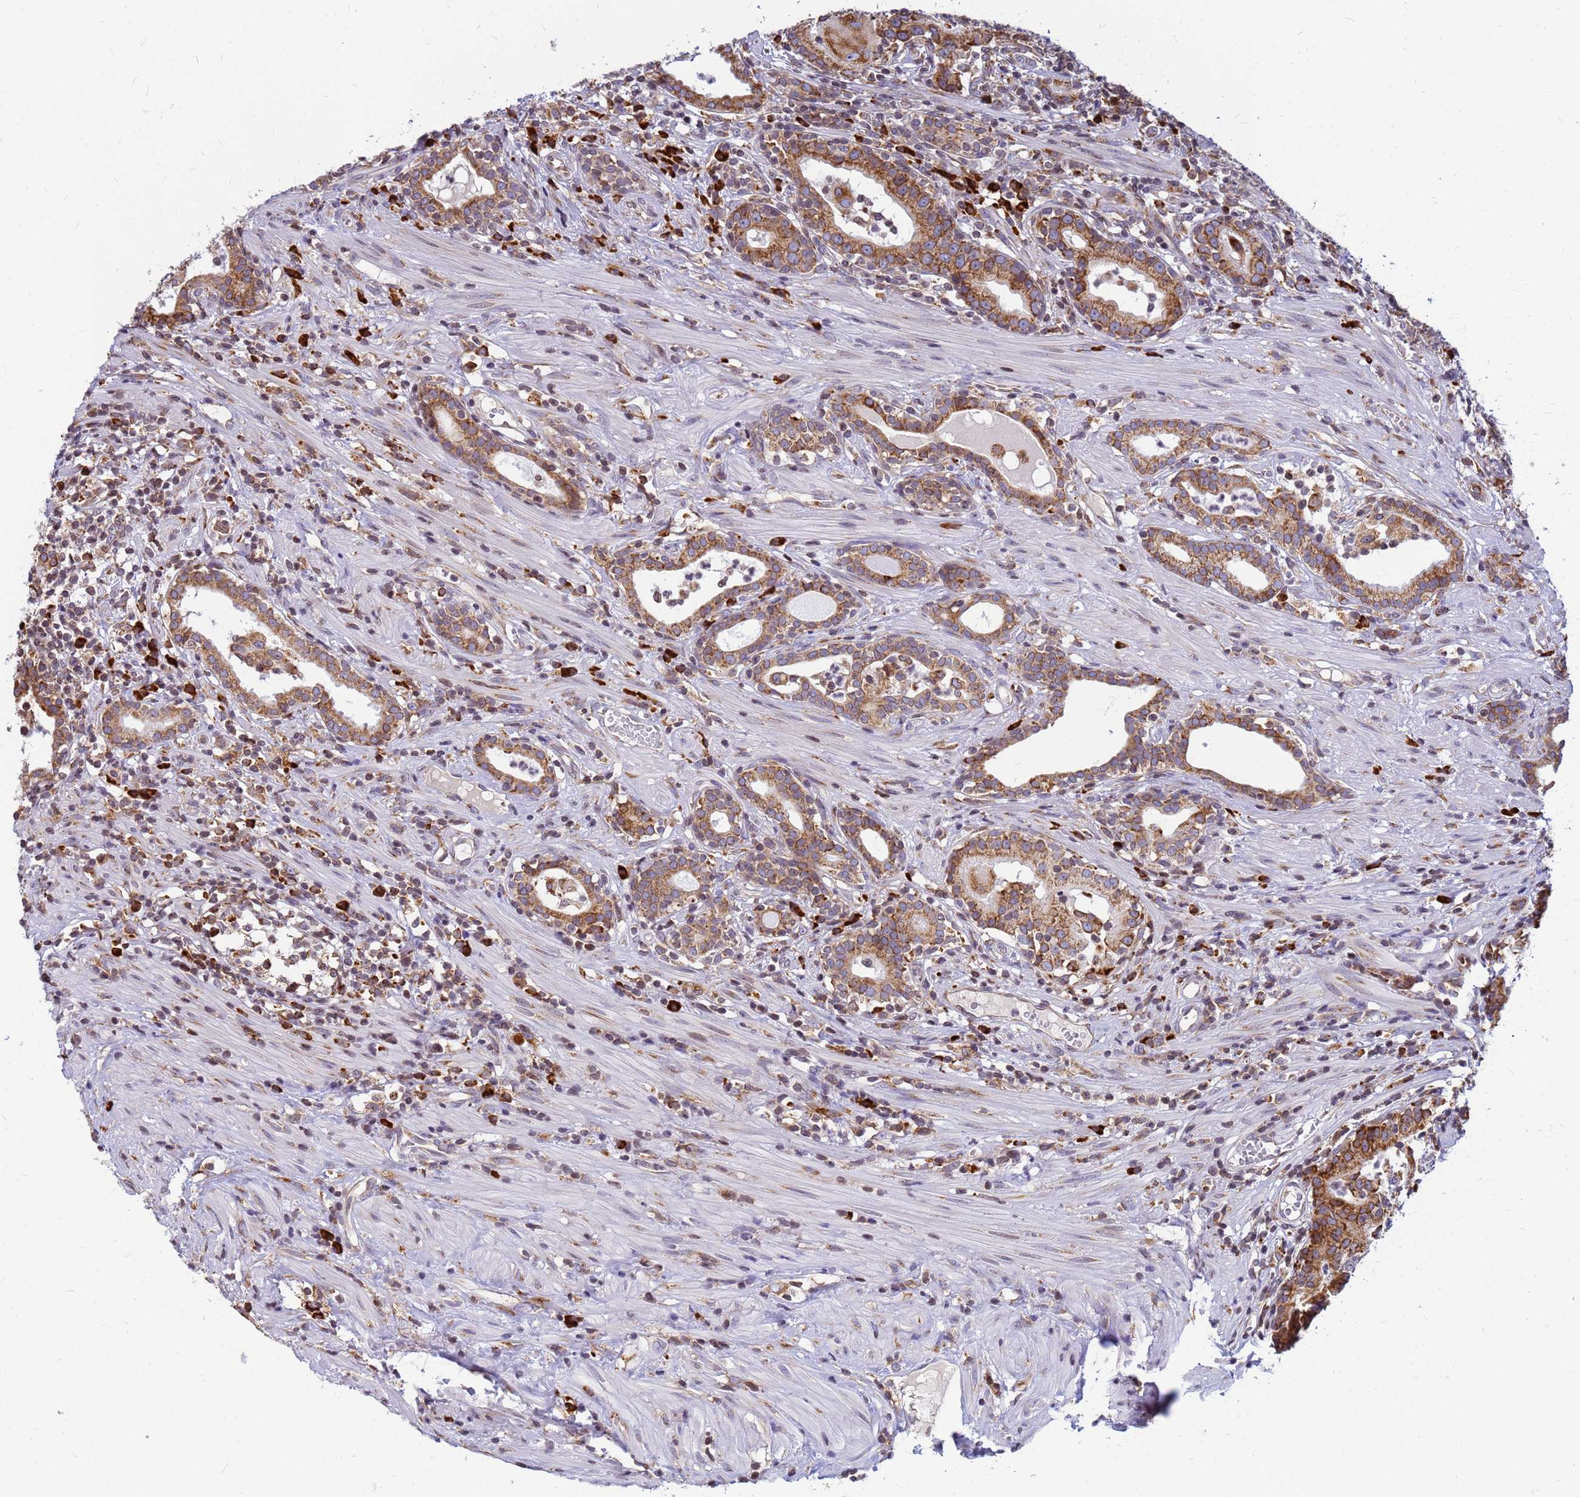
{"staining": {"intensity": "moderate", "quantity": ">75%", "location": "cytoplasmic/membranous"}, "tissue": "prostate cancer", "cell_type": "Tumor cells", "image_type": "cancer", "snomed": [{"axis": "morphology", "description": "Adenocarcinoma, High grade"}, {"axis": "topography", "description": "Prostate"}], "caption": "IHC image of human adenocarcinoma (high-grade) (prostate) stained for a protein (brown), which demonstrates medium levels of moderate cytoplasmic/membranous staining in approximately >75% of tumor cells.", "gene": "SSR4", "patient": {"sex": "male", "age": 67}}